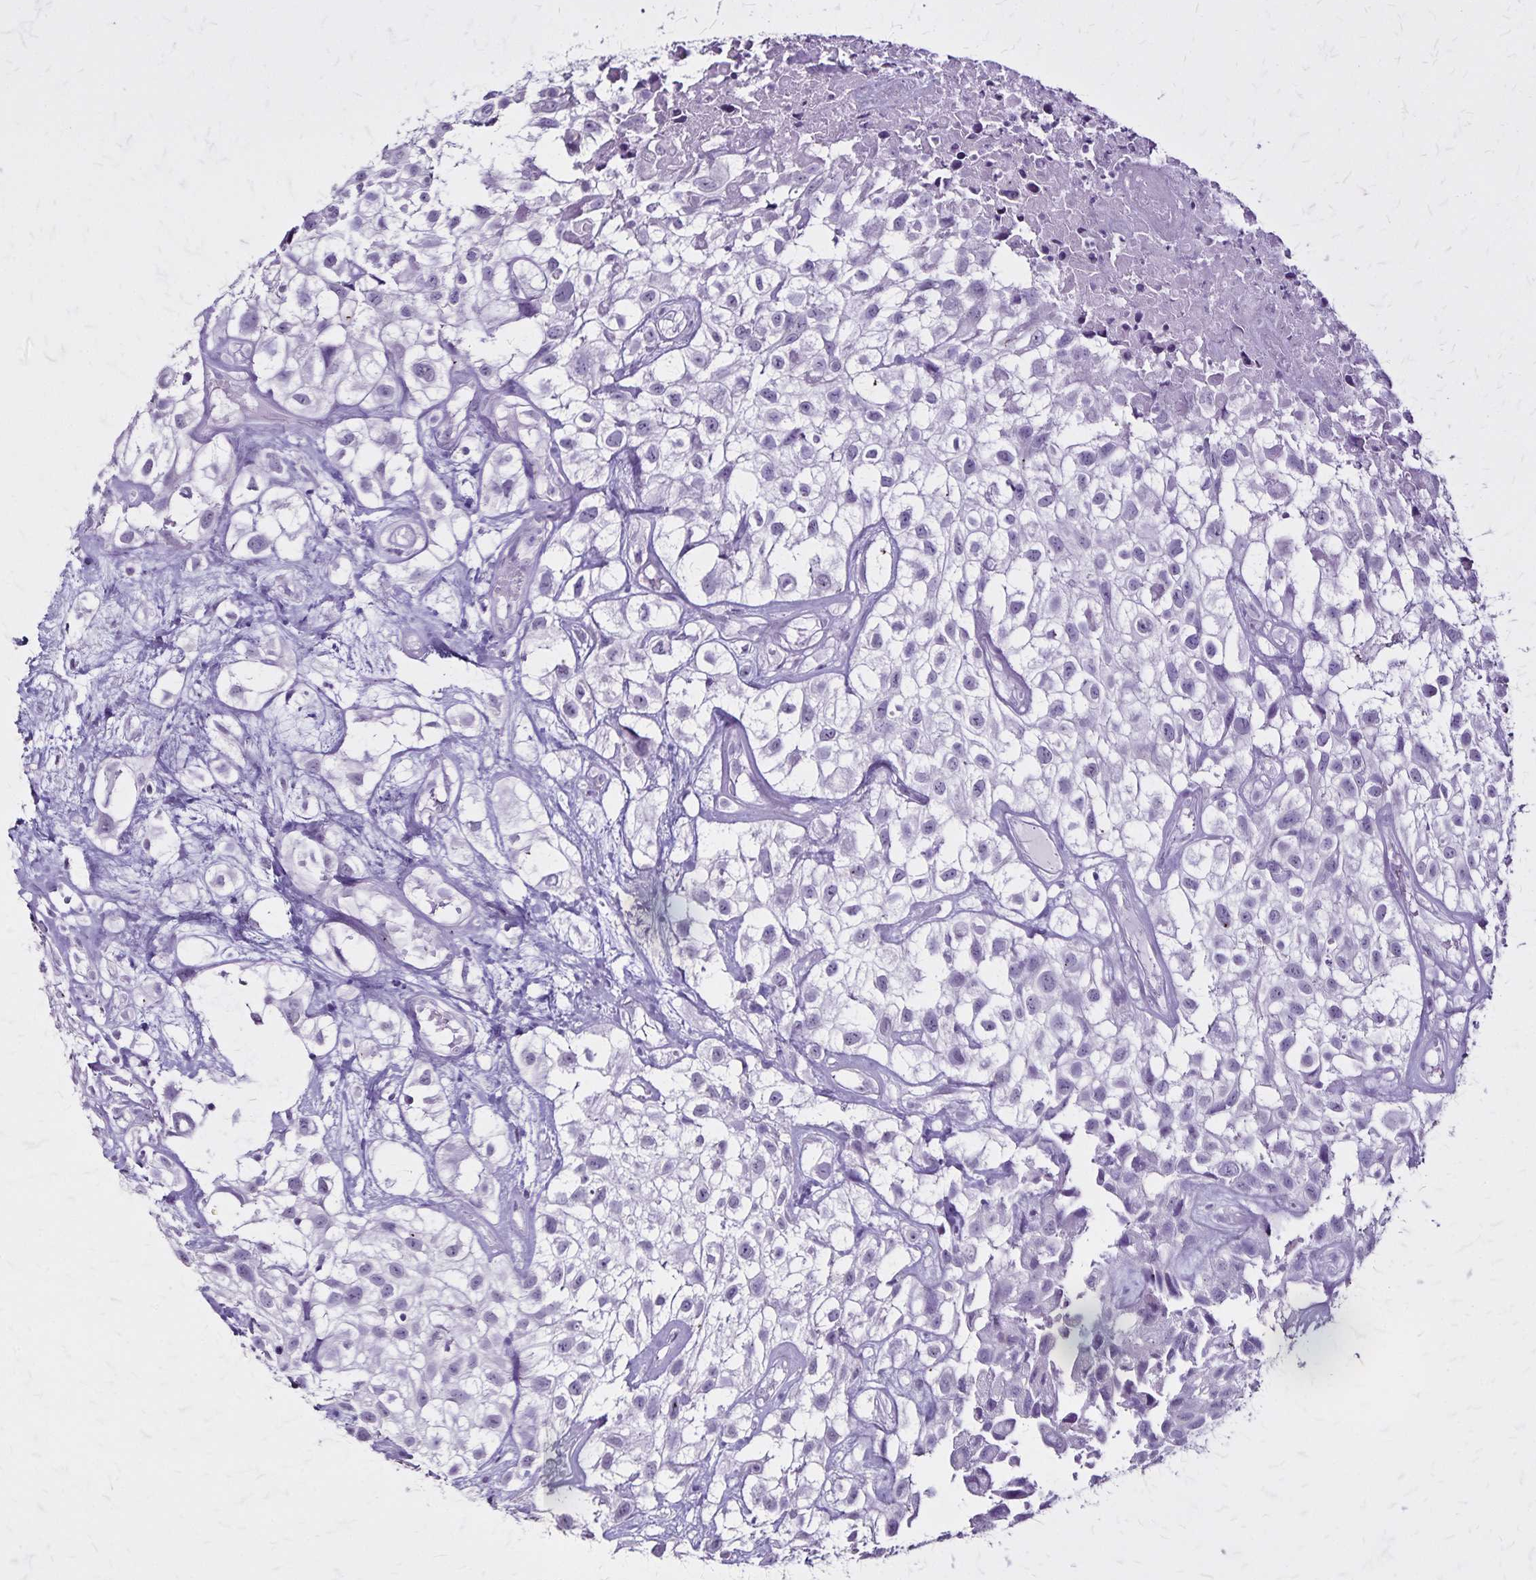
{"staining": {"intensity": "negative", "quantity": "none", "location": "none"}, "tissue": "urothelial cancer", "cell_type": "Tumor cells", "image_type": "cancer", "snomed": [{"axis": "morphology", "description": "Urothelial carcinoma, High grade"}, {"axis": "topography", "description": "Urinary bladder"}], "caption": "Urothelial cancer was stained to show a protein in brown. There is no significant positivity in tumor cells.", "gene": "KRT2", "patient": {"sex": "male", "age": 56}}